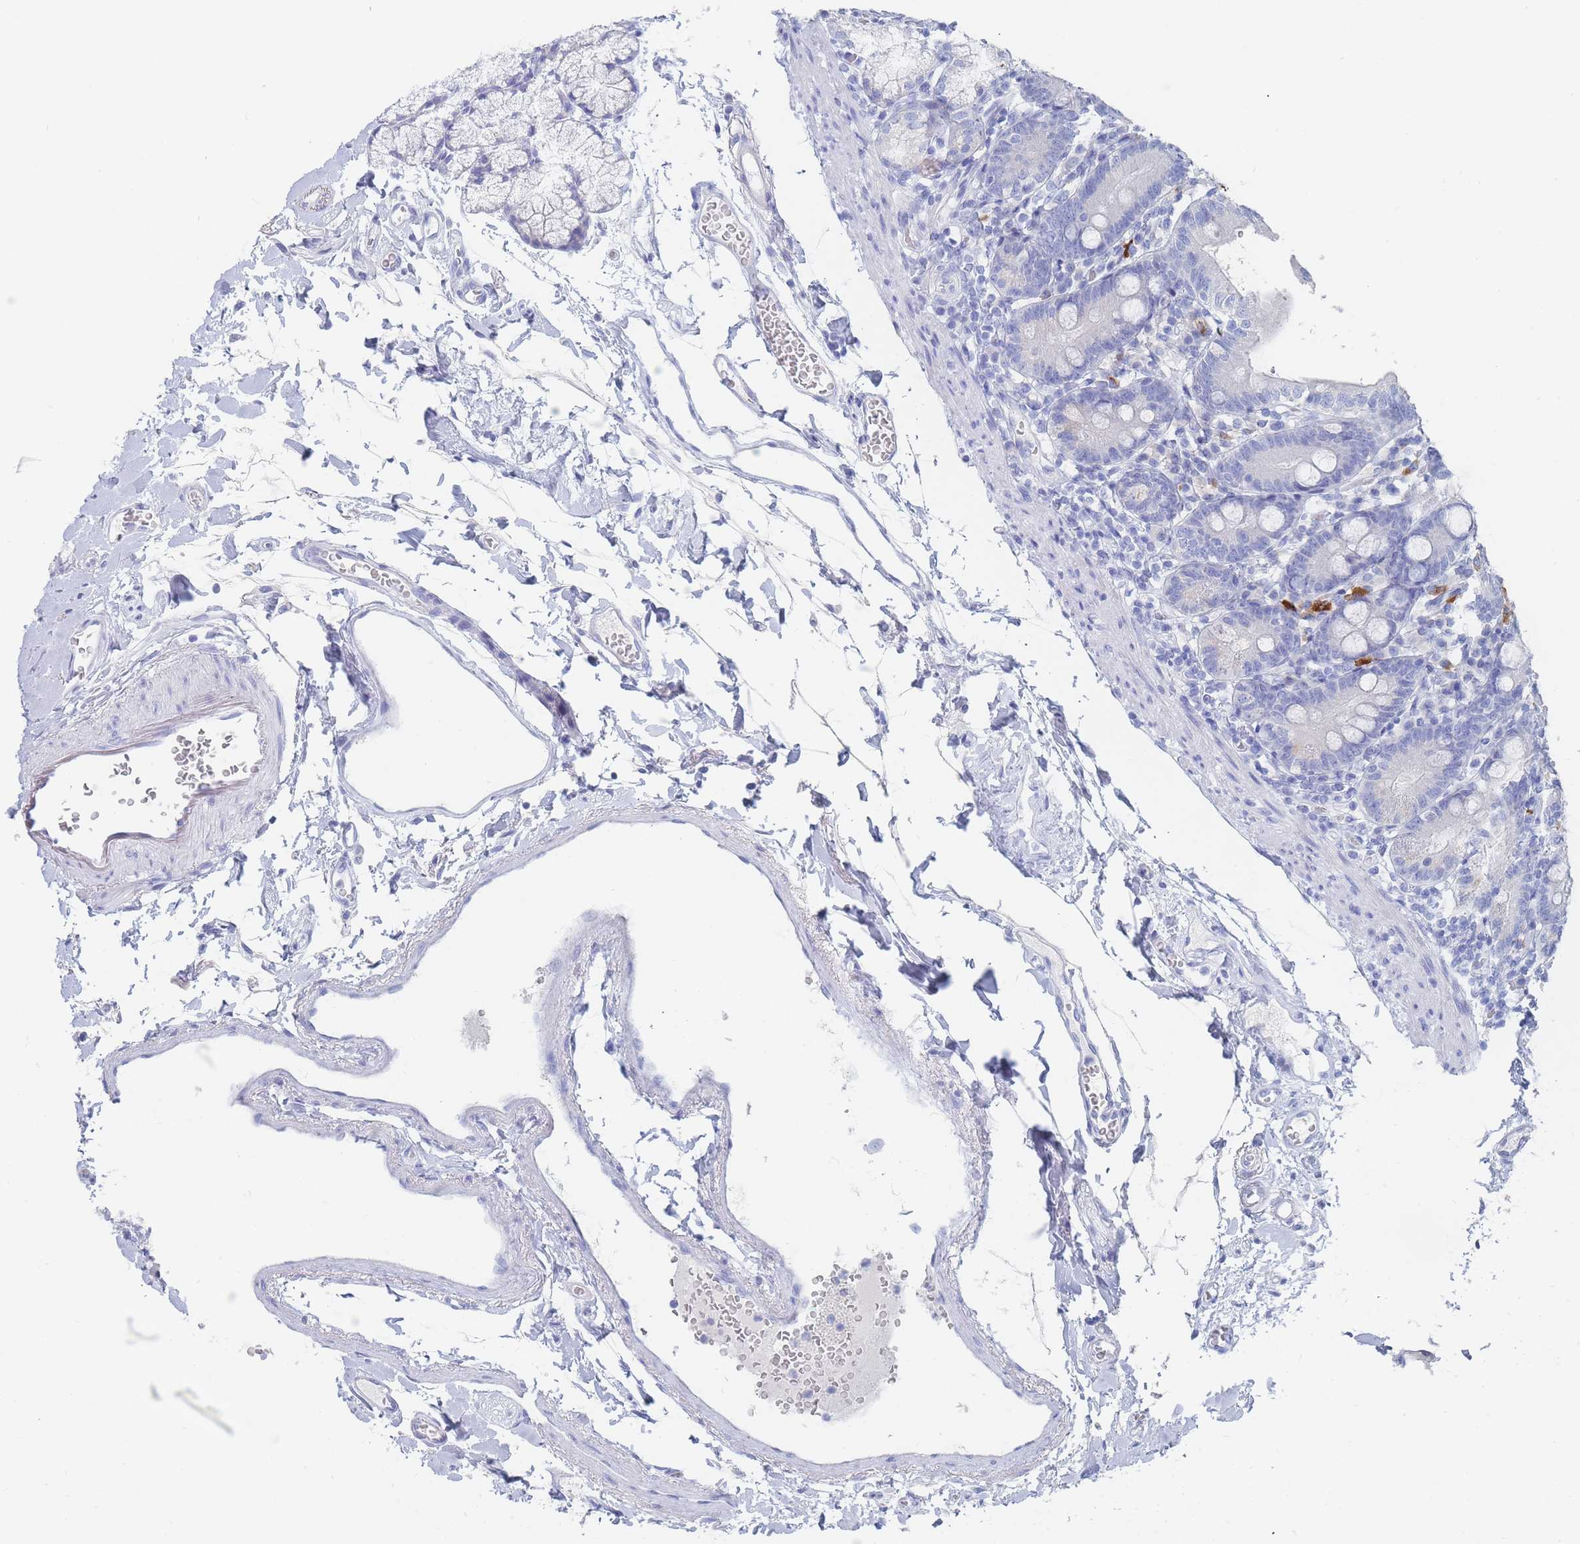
{"staining": {"intensity": "negative", "quantity": "none", "location": "none"}, "tissue": "duodenum", "cell_type": "Glandular cells", "image_type": "normal", "snomed": [{"axis": "morphology", "description": "Normal tissue, NOS"}, {"axis": "topography", "description": "Duodenum"}], "caption": "Immunohistochemistry image of unremarkable duodenum: human duodenum stained with DAB reveals no significant protein positivity in glandular cells.", "gene": "SLC25A35", "patient": {"sex": "female", "age": 67}}